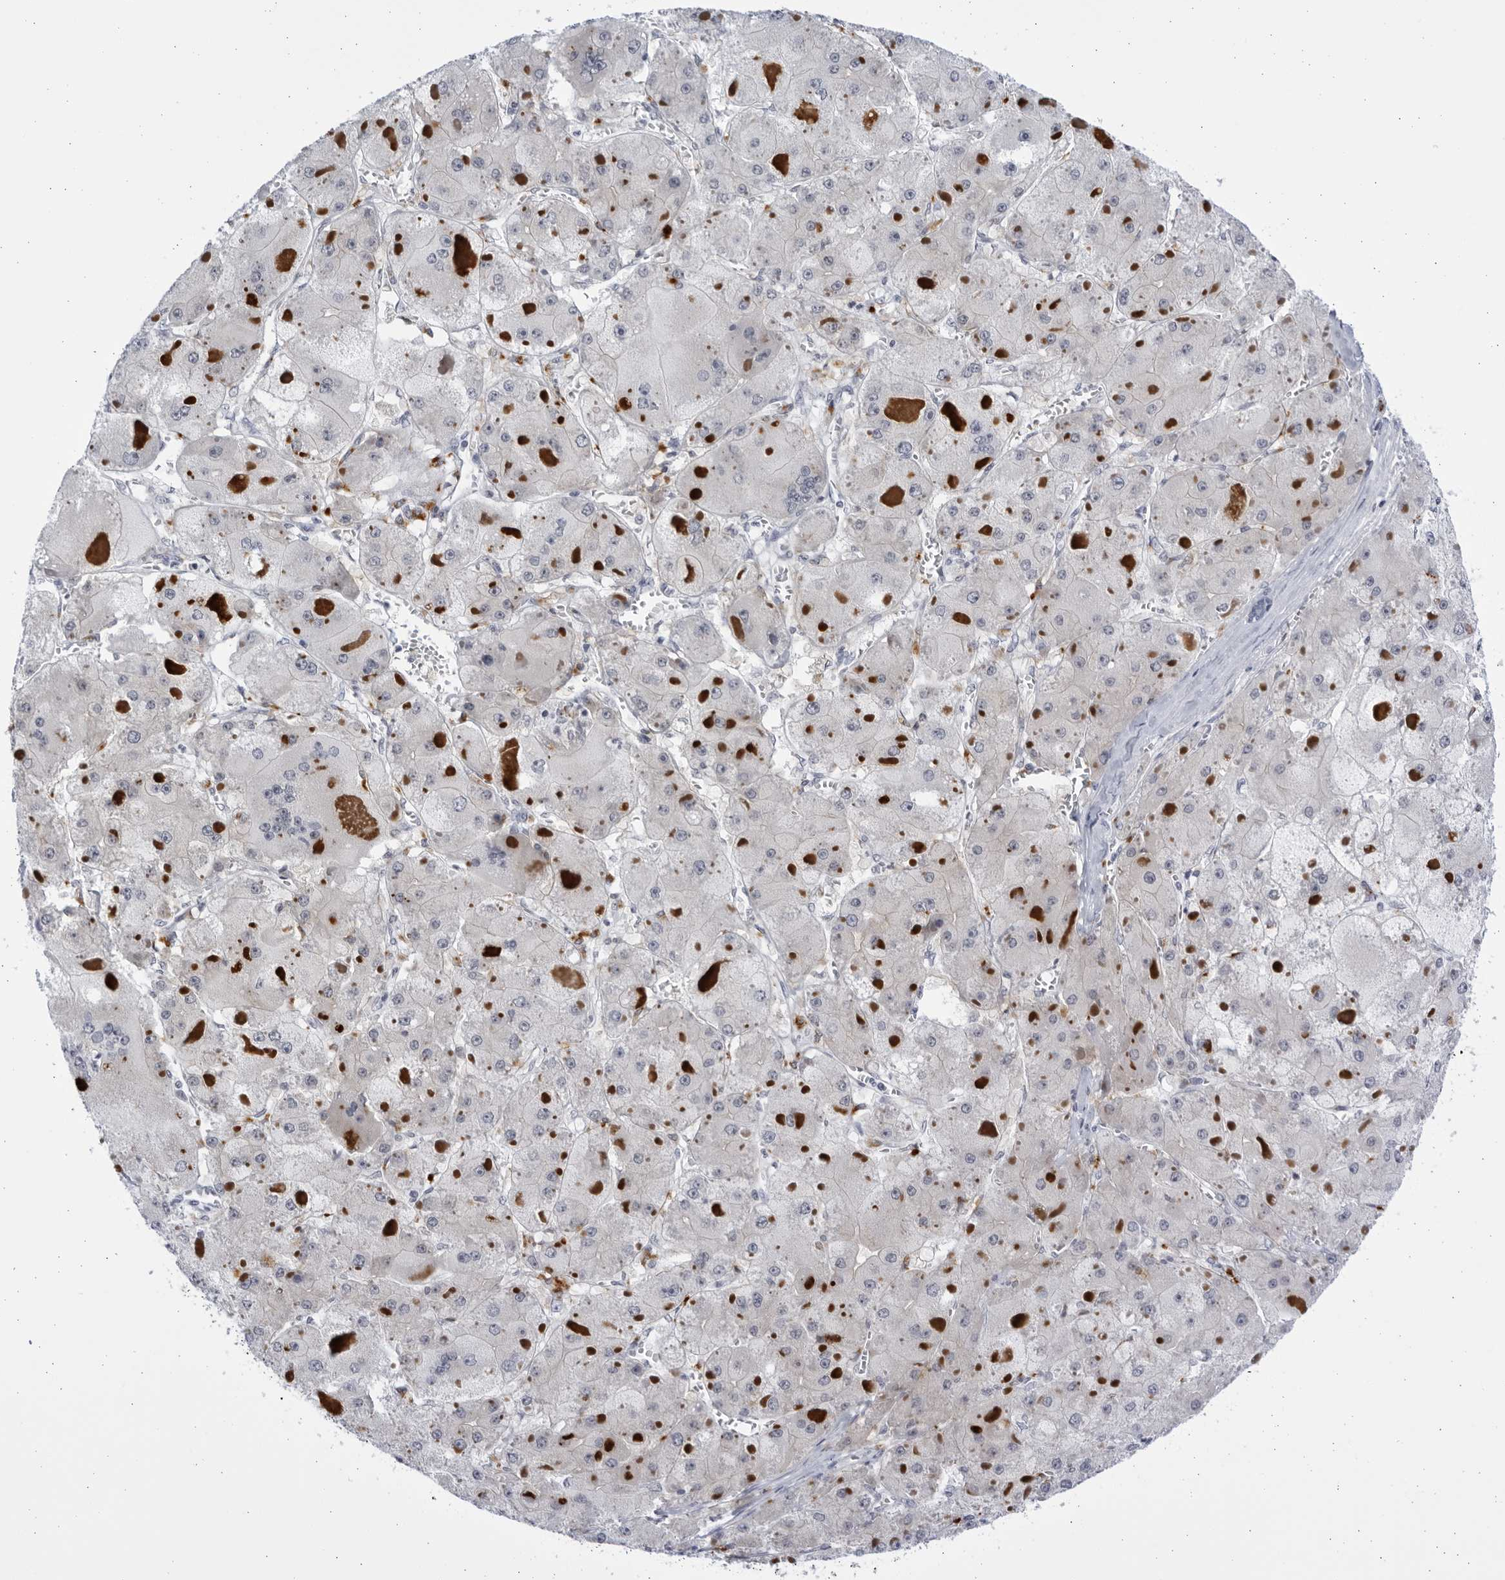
{"staining": {"intensity": "negative", "quantity": "none", "location": "none"}, "tissue": "liver cancer", "cell_type": "Tumor cells", "image_type": "cancer", "snomed": [{"axis": "morphology", "description": "Carcinoma, Hepatocellular, NOS"}, {"axis": "topography", "description": "Liver"}], "caption": "DAB (3,3'-diaminobenzidine) immunohistochemical staining of human hepatocellular carcinoma (liver) exhibits no significant staining in tumor cells. The staining was performed using DAB (3,3'-diaminobenzidine) to visualize the protein expression in brown, while the nuclei were stained in blue with hematoxylin (Magnification: 20x).", "gene": "CCDC181", "patient": {"sex": "female", "age": 73}}